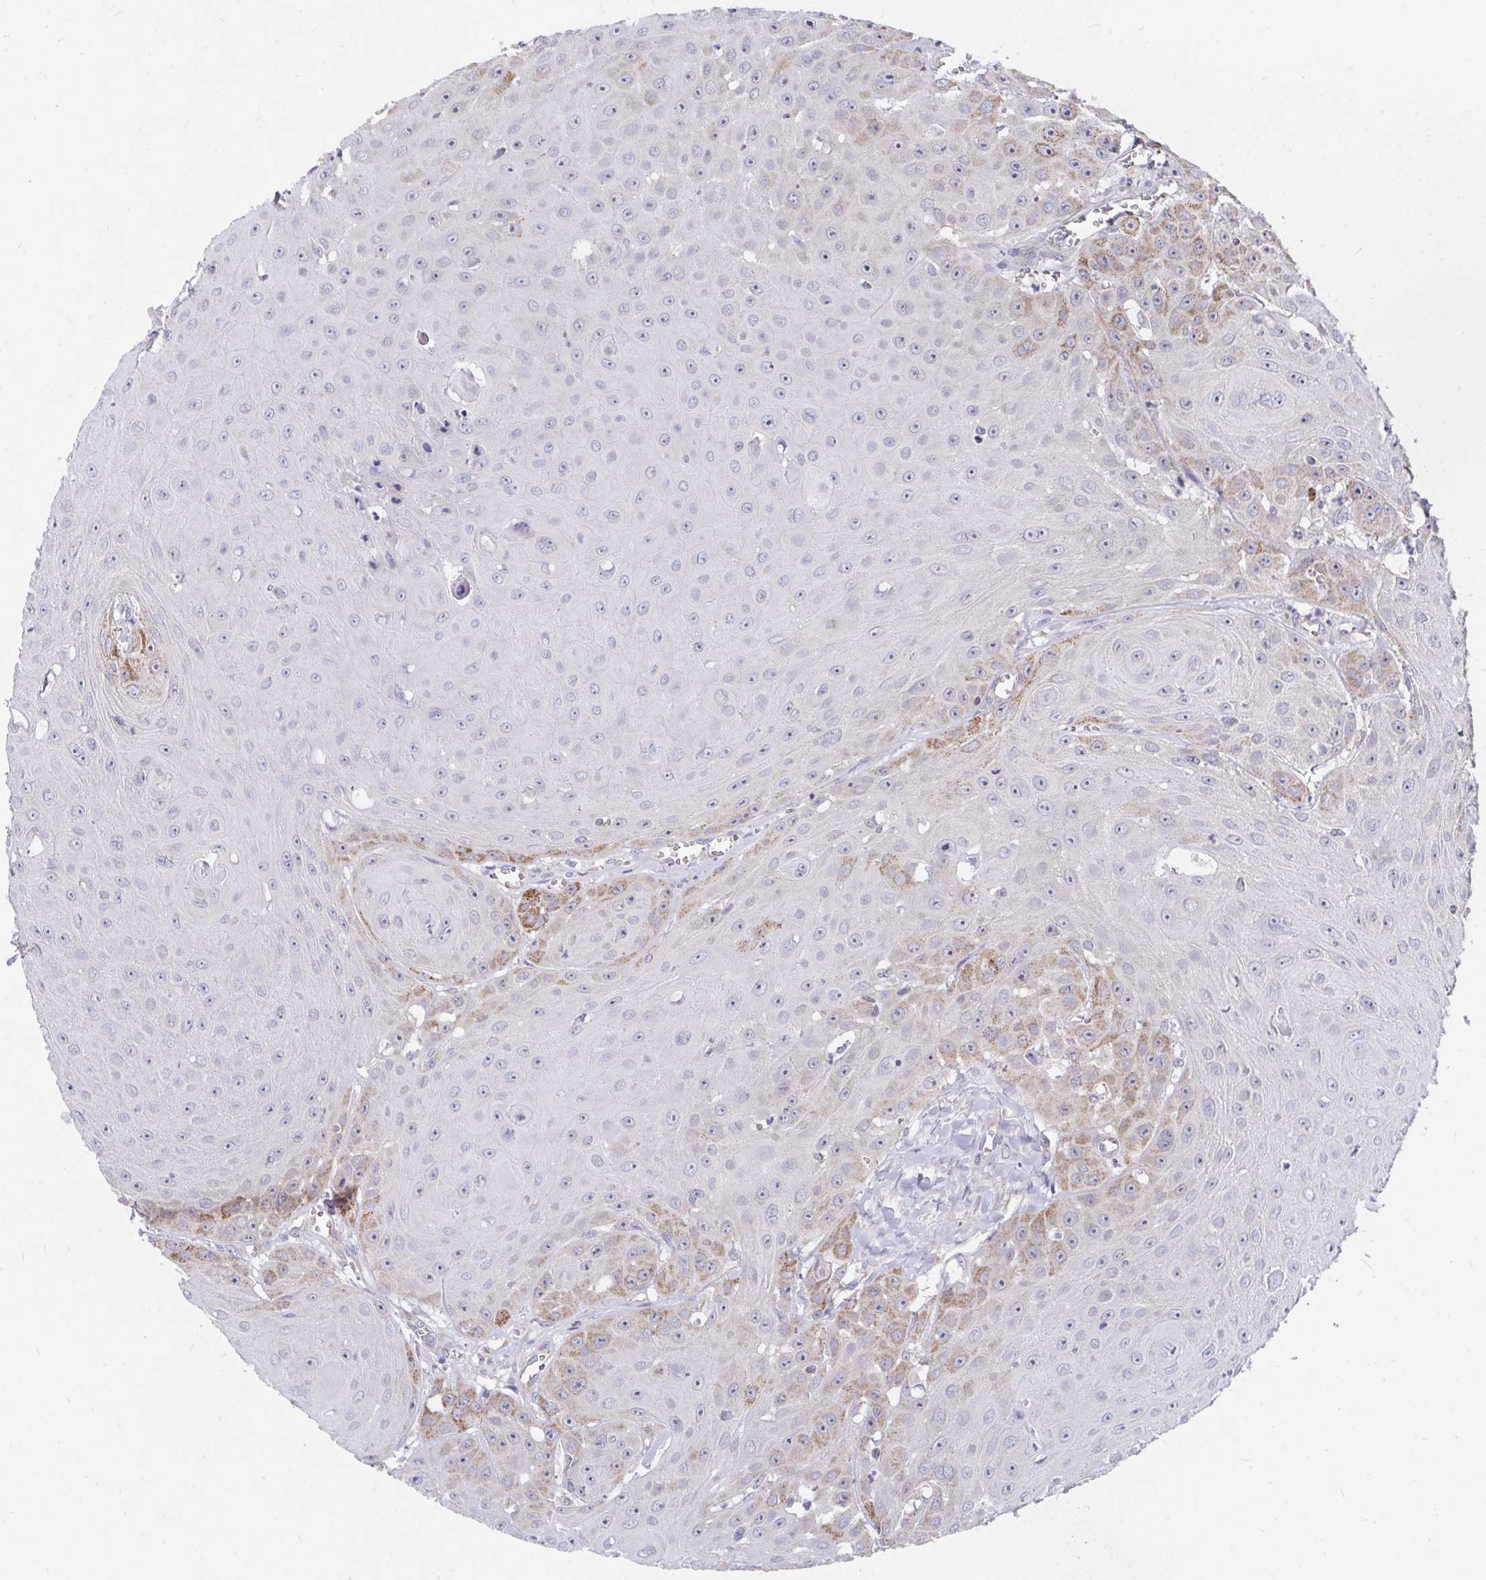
{"staining": {"intensity": "moderate", "quantity": "<25%", "location": "cytoplasmic/membranous"}, "tissue": "head and neck cancer", "cell_type": "Tumor cells", "image_type": "cancer", "snomed": [{"axis": "morphology", "description": "Squamous cell carcinoma, NOS"}, {"axis": "topography", "description": "Oral tissue"}, {"axis": "topography", "description": "Head-Neck"}], "caption": "DAB (3,3'-diaminobenzidine) immunohistochemical staining of head and neck squamous cell carcinoma reveals moderate cytoplasmic/membranous protein expression in about <25% of tumor cells.", "gene": "FHIP1B", "patient": {"sex": "male", "age": 81}}